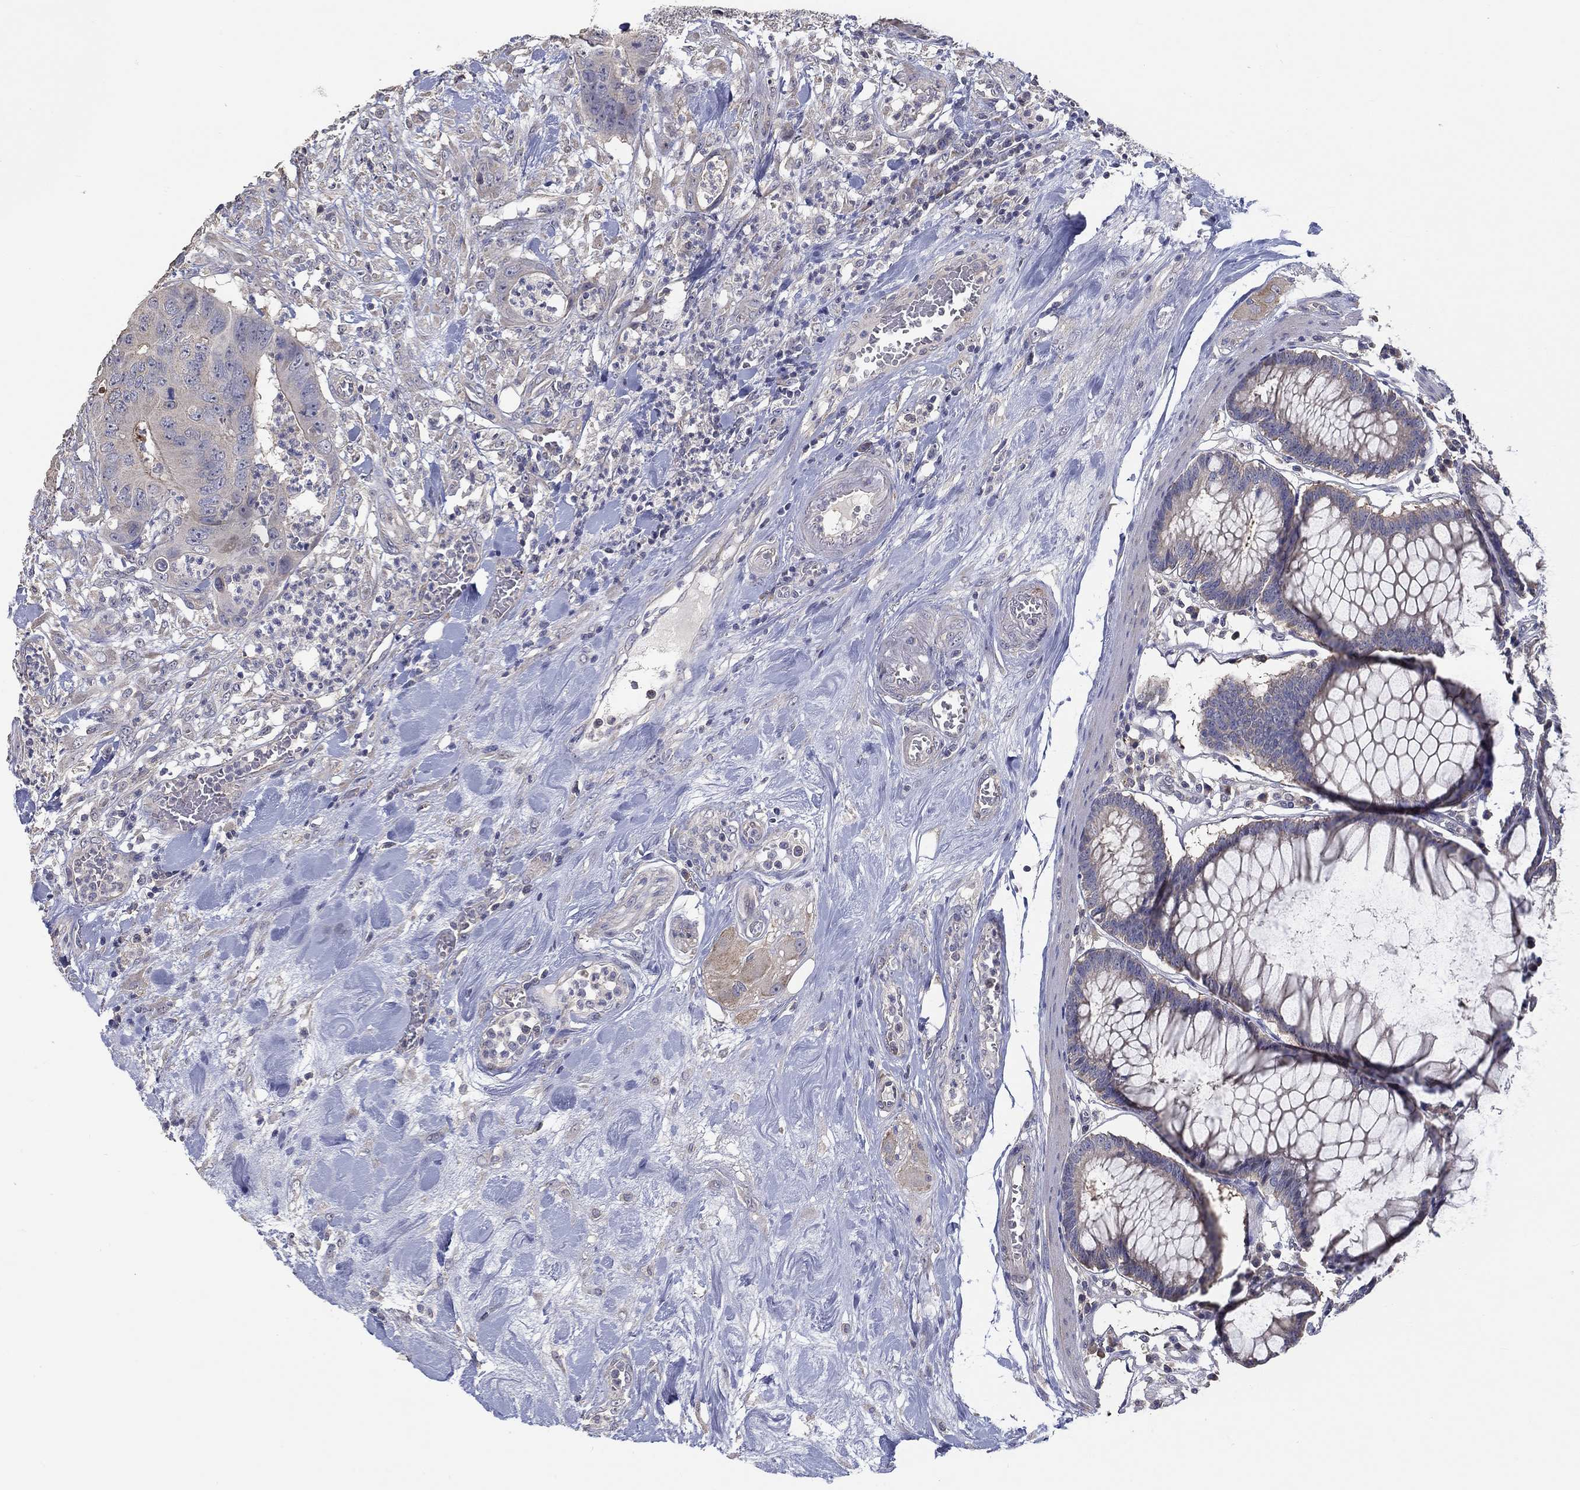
{"staining": {"intensity": "weak", "quantity": "<25%", "location": "cytoplasmic/membranous"}, "tissue": "colorectal cancer", "cell_type": "Tumor cells", "image_type": "cancer", "snomed": [{"axis": "morphology", "description": "Adenocarcinoma, NOS"}, {"axis": "topography", "description": "Colon"}], "caption": "A micrograph of colorectal adenocarcinoma stained for a protein shows no brown staining in tumor cells.", "gene": "DOCK3", "patient": {"sex": "male", "age": 84}}